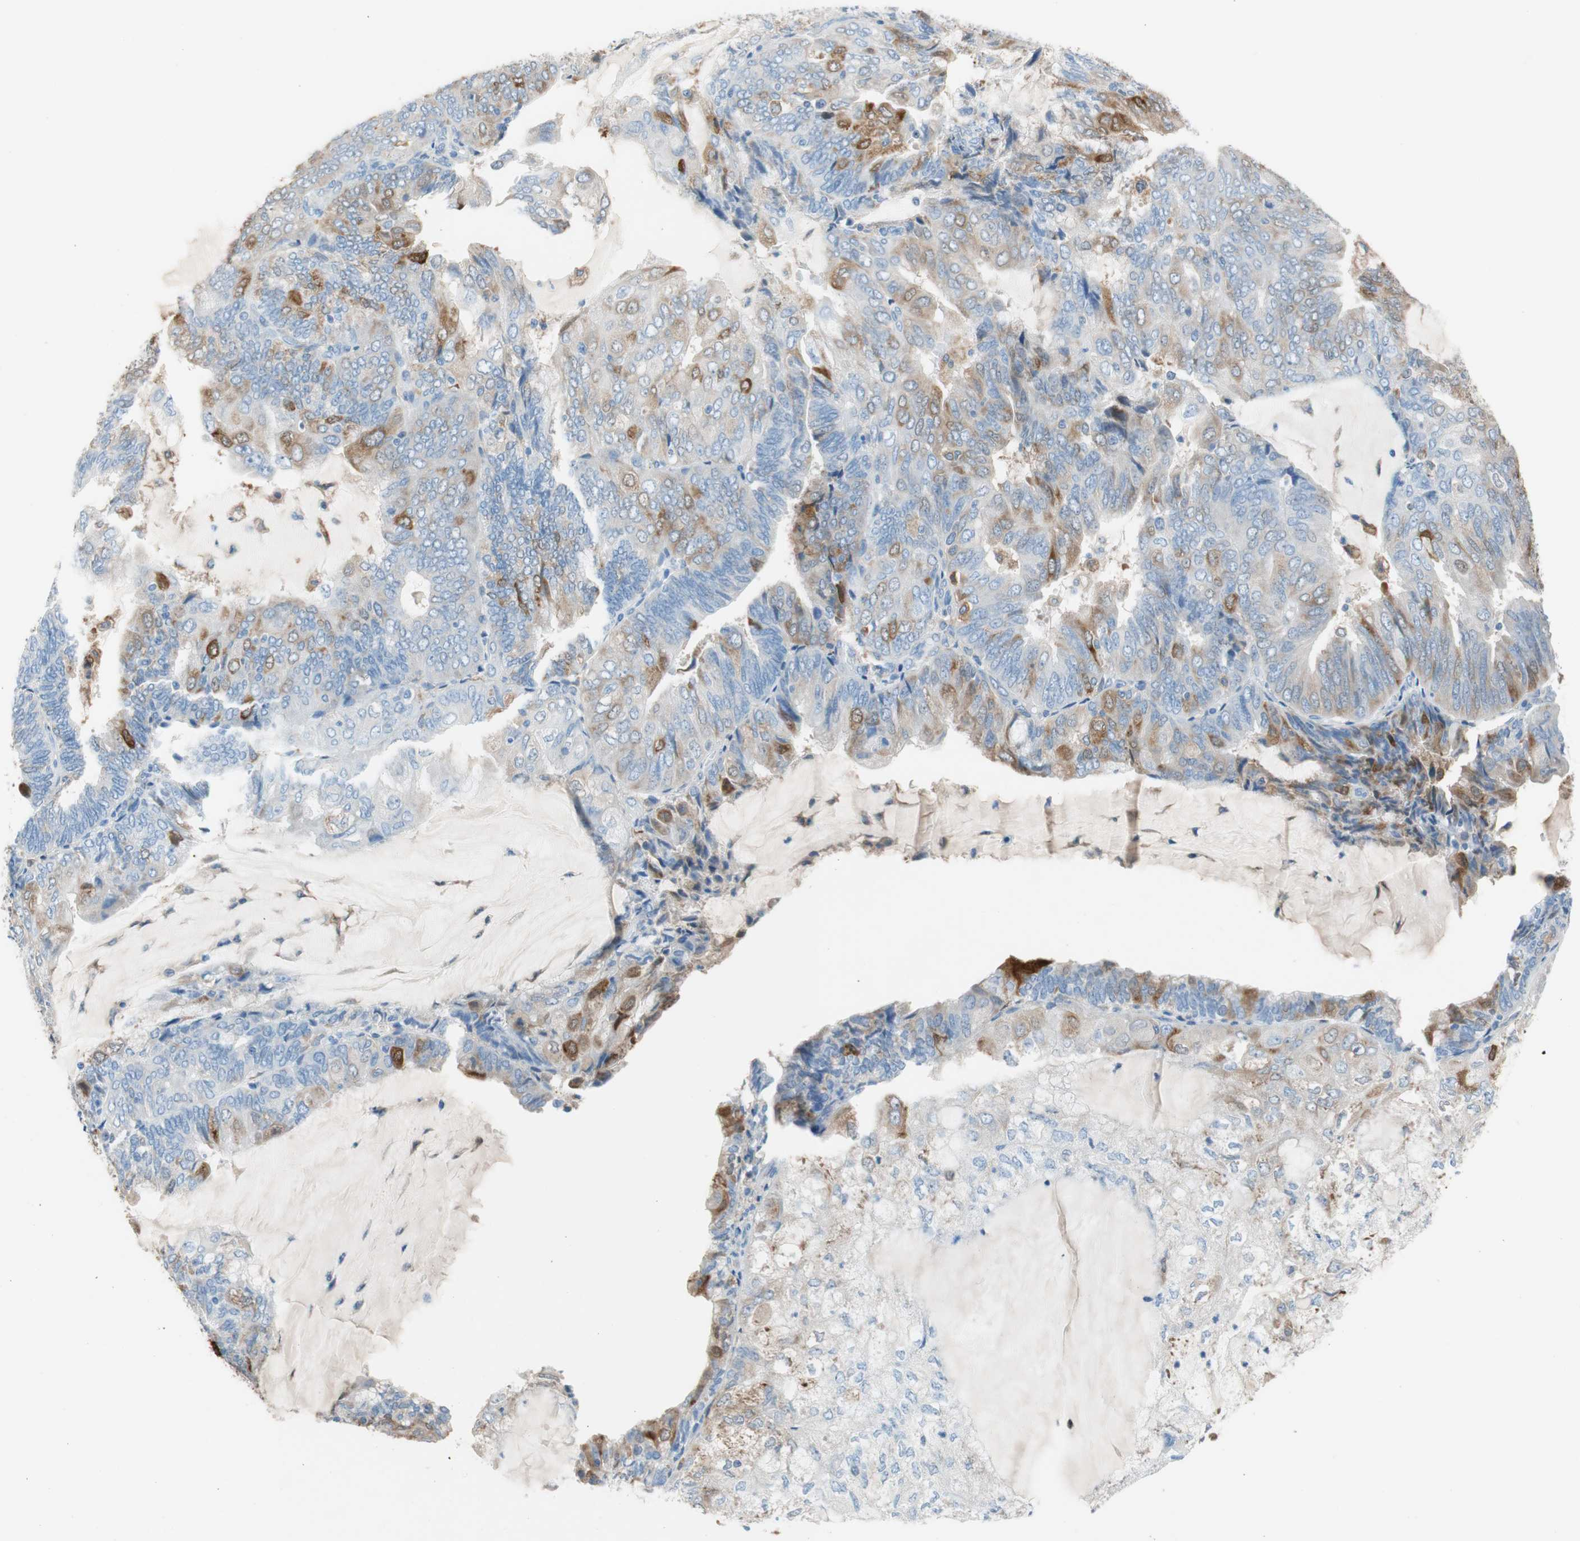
{"staining": {"intensity": "moderate", "quantity": "<25%", "location": "cytoplasmic/membranous"}, "tissue": "endometrial cancer", "cell_type": "Tumor cells", "image_type": "cancer", "snomed": [{"axis": "morphology", "description": "Adenocarcinoma, NOS"}, {"axis": "topography", "description": "Endometrium"}], "caption": "Endometrial cancer (adenocarcinoma) stained with DAB IHC reveals low levels of moderate cytoplasmic/membranous positivity in approximately <25% of tumor cells. (brown staining indicates protein expression, while blue staining denotes nuclei).", "gene": "GLUL", "patient": {"sex": "female", "age": 81}}